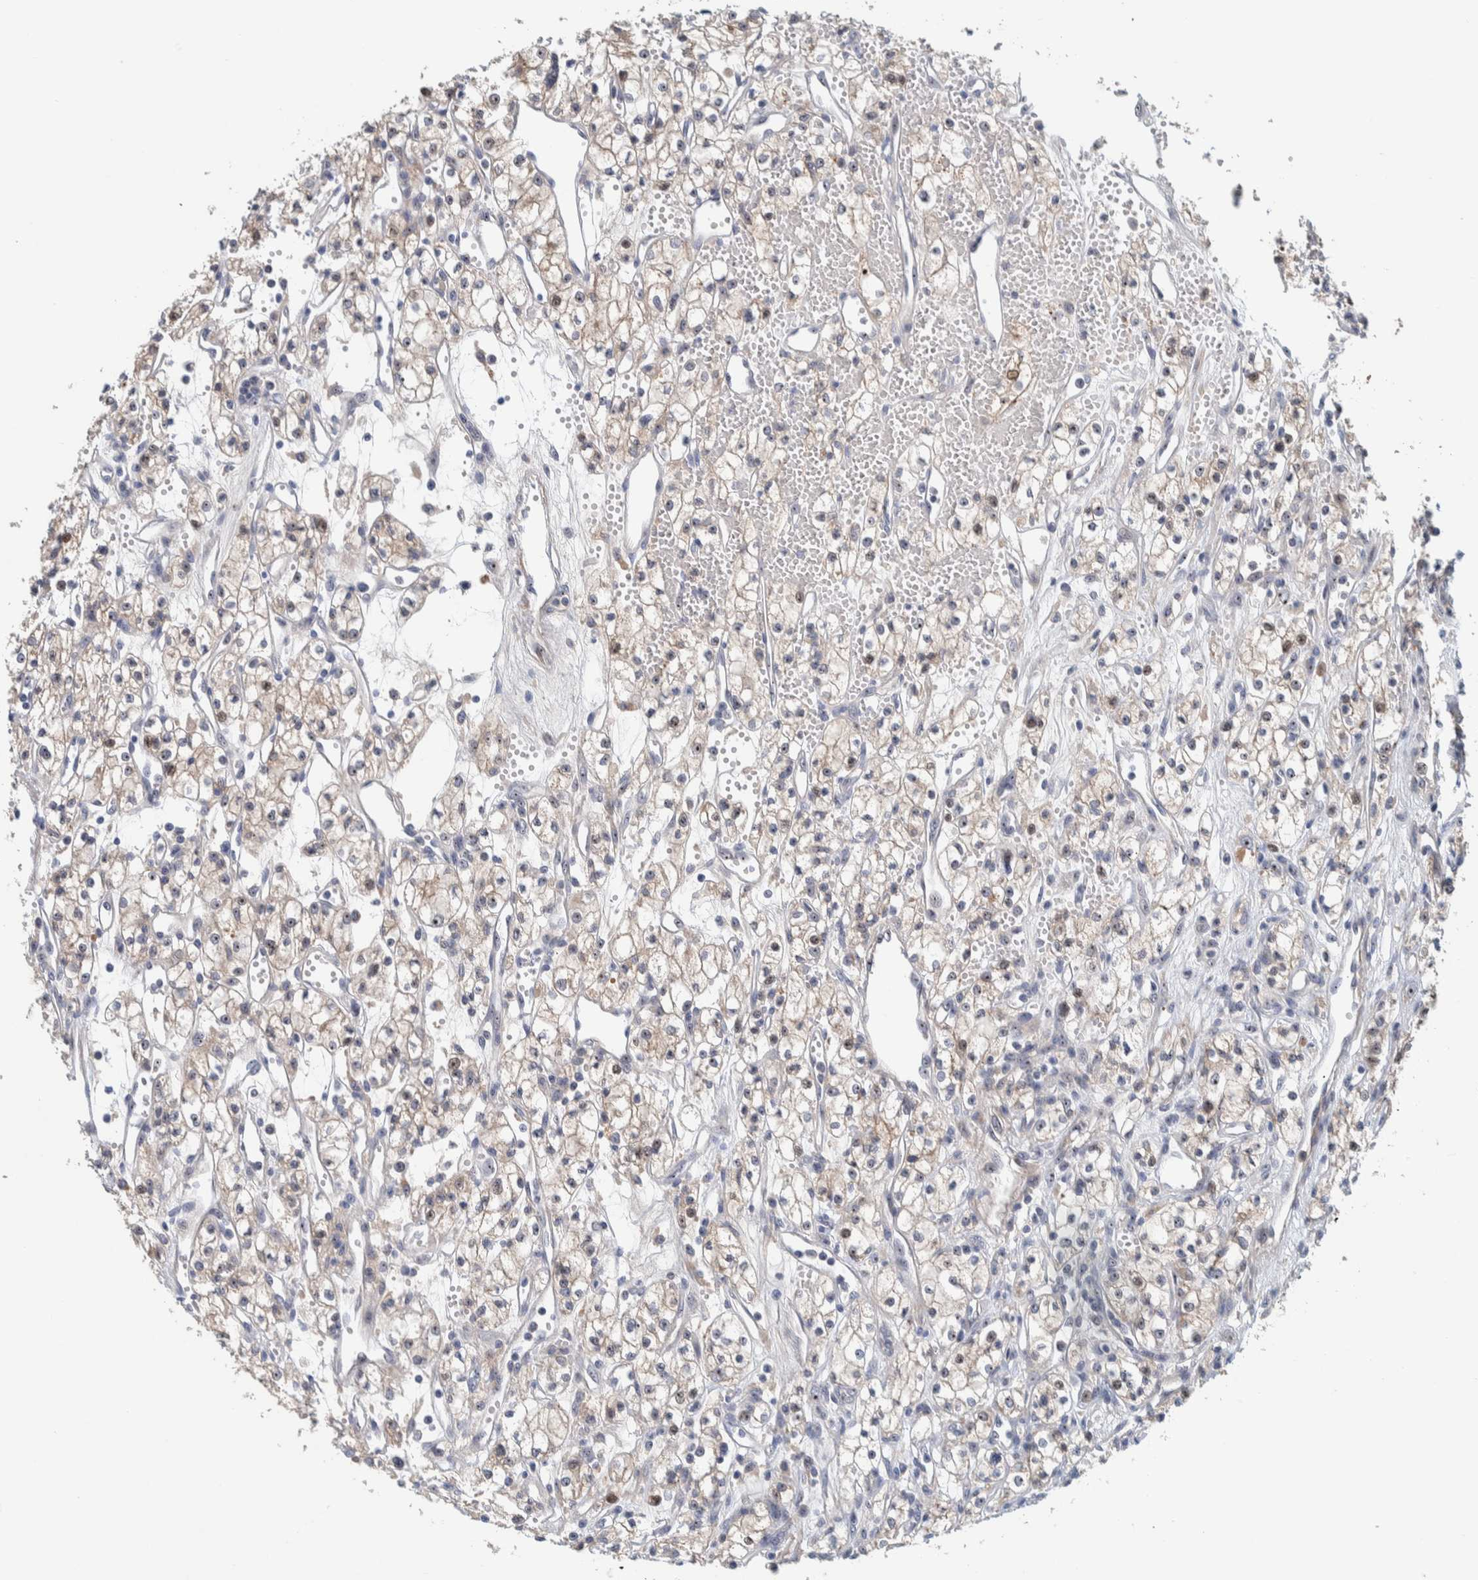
{"staining": {"intensity": "moderate", "quantity": "25%-75%", "location": "nuclear"}, "tissue": "renal cancer", "cell_type": "Tumor cells", "image_type": "cancer", "snomed": [{"axis": "morphology", "description": "Adenocarcinoma, NOS"}, {"axis": "topography", "description": "Kidney"}], "caption": "Renal adenocarcinoma stained with a protein marker displays moderate staining in tumor cells.", "gene": "NOL11", "patient": {"sex": "male", "age": 59}}